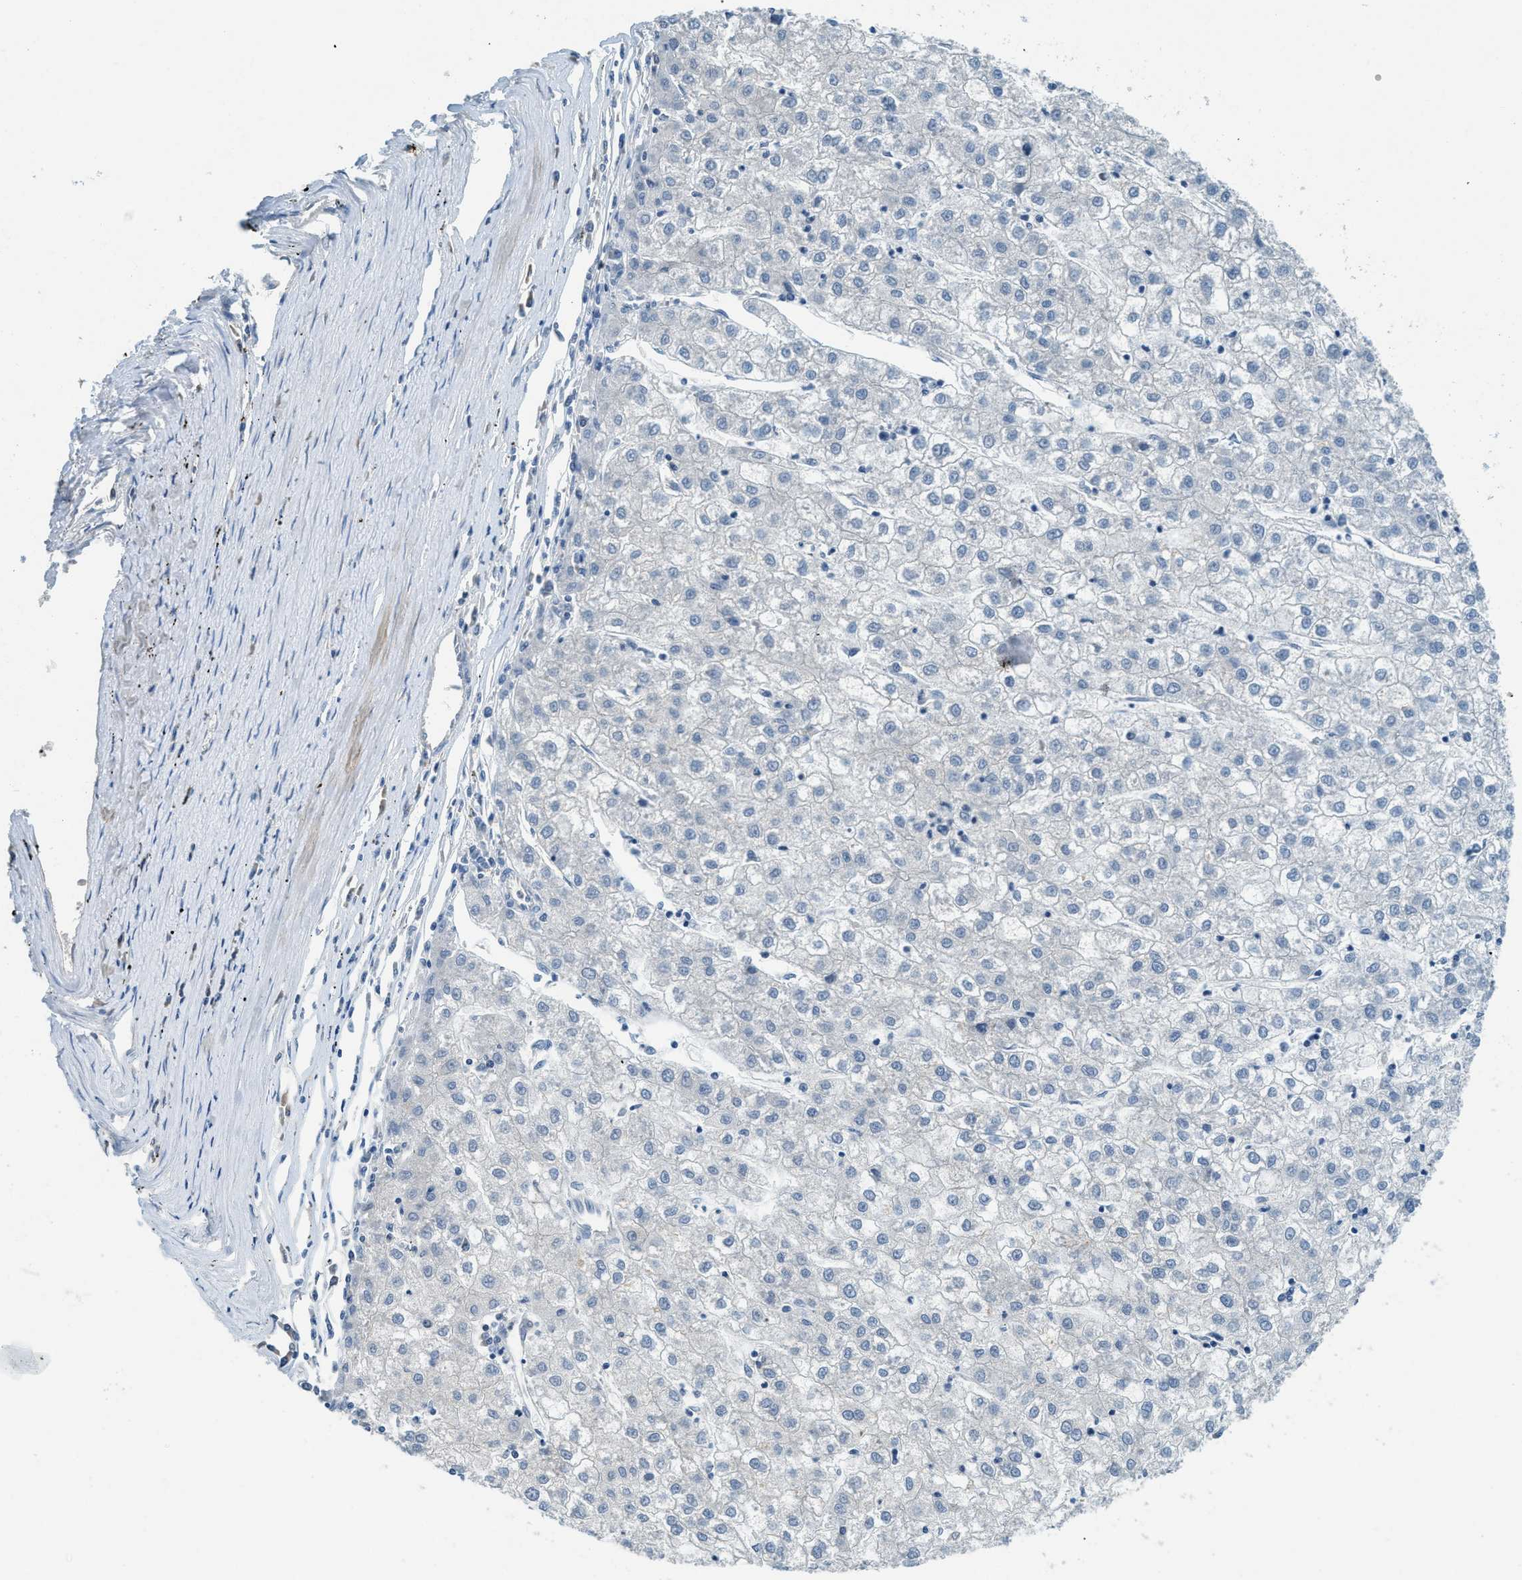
{"staining": {"intensity": "negative", "quantity": "none", "location": "none"}, "tissue": "liver cancer", "cell_type": "Tumor cells", "image_type": "cancer", "snomed": [{"axis": "morphology", "description": "Carcinoma, Hepatocellular, NOS"}, {"axis": "topography", "description": "Liver"}], "caption": "Protein analysis of liver cancer displays no significant staining in tumor cells. (Brightfield microscopy of DAB (3,3'-diaminobenzidine) immunohistochemistry at high magnification).", "gene": "BCAP31", "patient": {"sex": "male", "age": 72}}